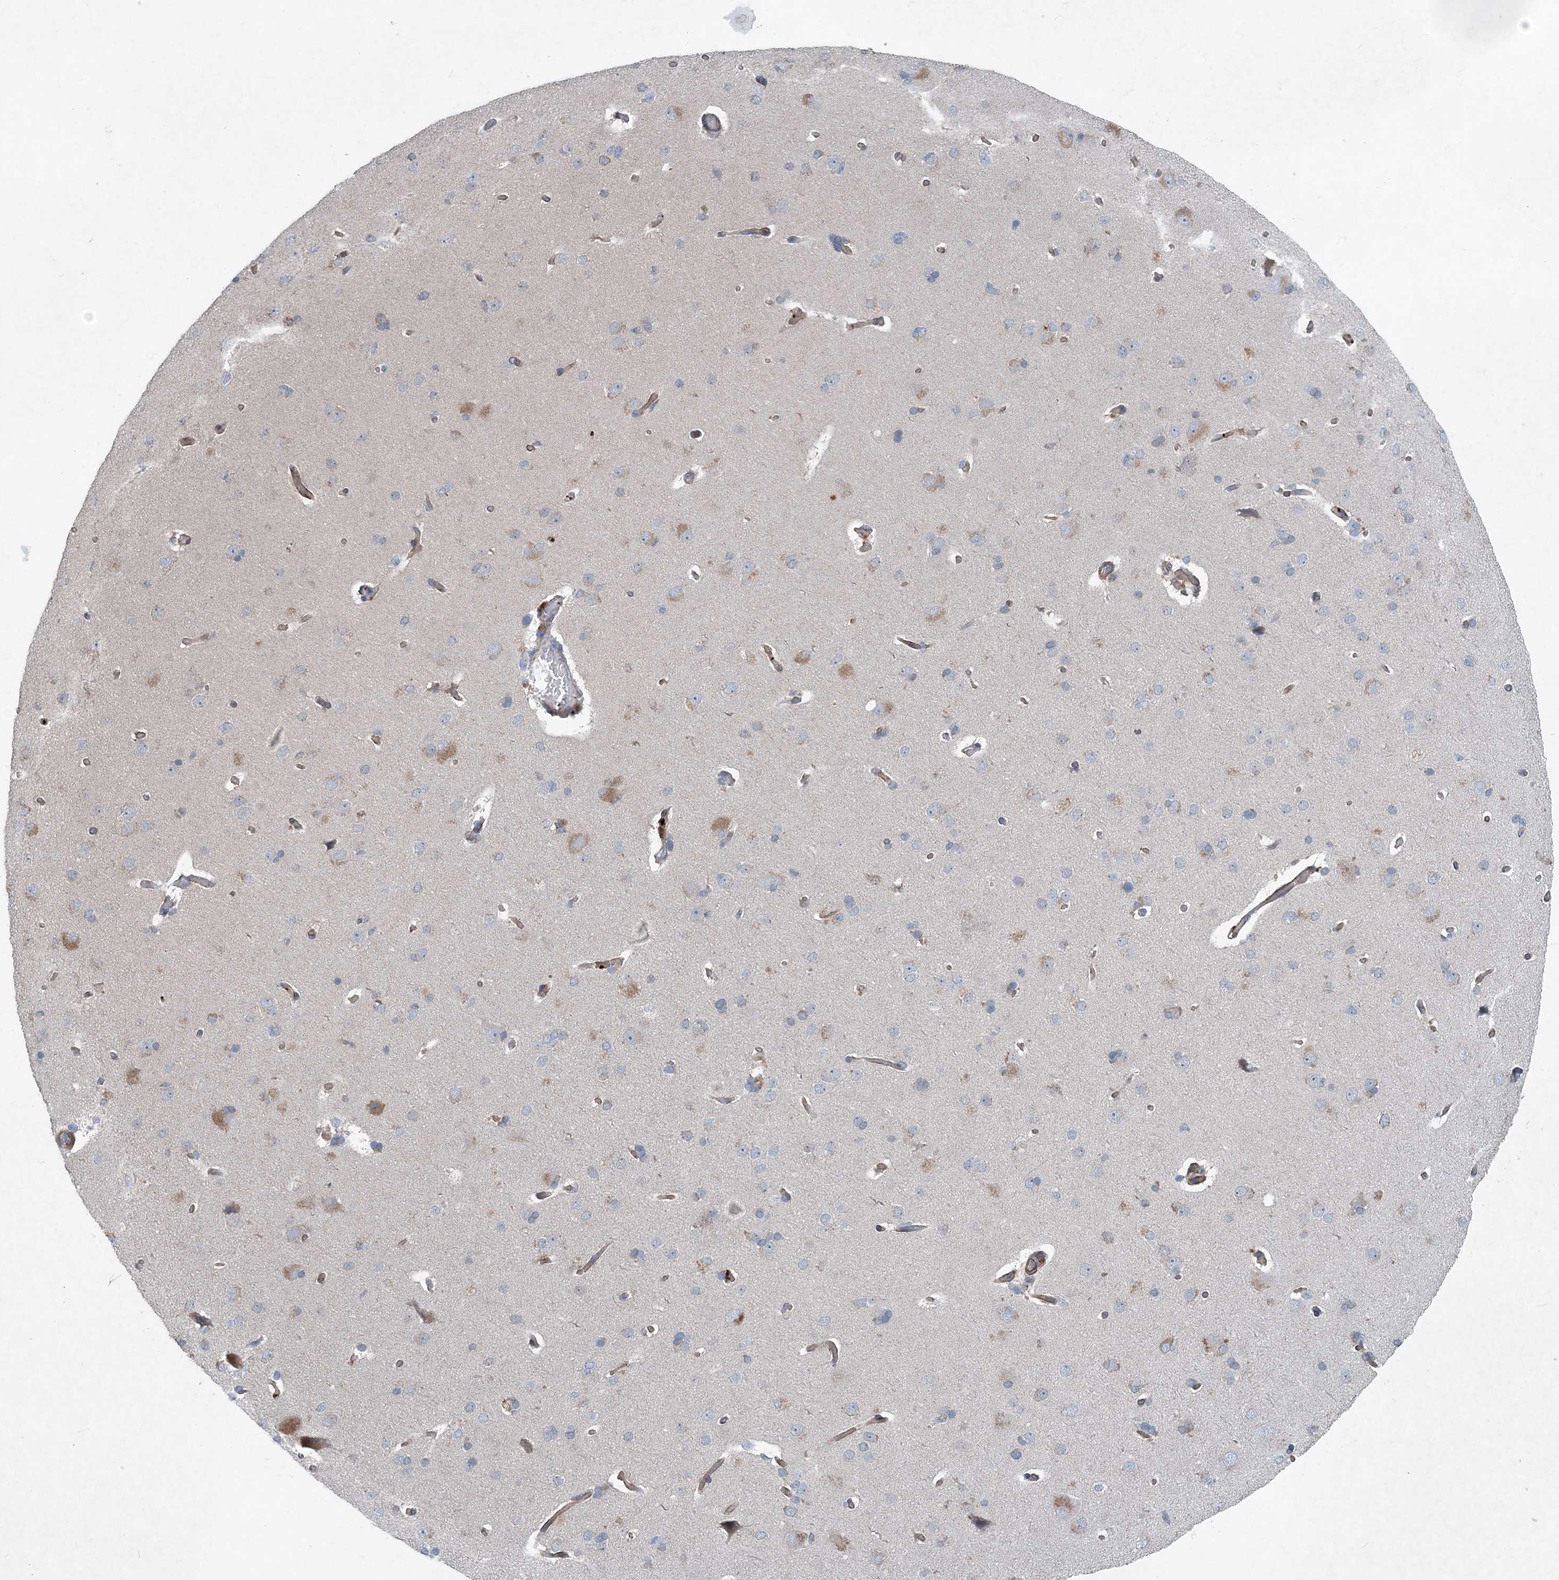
{"staining": {"intensity": "moderate", "quantity": ">75%", "location": "cytoplasmic/membranous"}, "tissue": "cerebral cortex", "cell_type": "Endothelial cells", "image_type": "normal", "snomed": [{"axis": "morphology", "description": "Normal tissue, NOS"}, {"axis": "topography", "description": "Cerebral cortex"}], "caption": "An immunohistochemistry image of unremarkable tissue is shown. Protein staining in brown labels moderate cytoplasmic/membranous positivity in cerebral cortex within endothelial cells.", "gene": "DGUOK", "patient": {"sex": "male", "age": 62}}